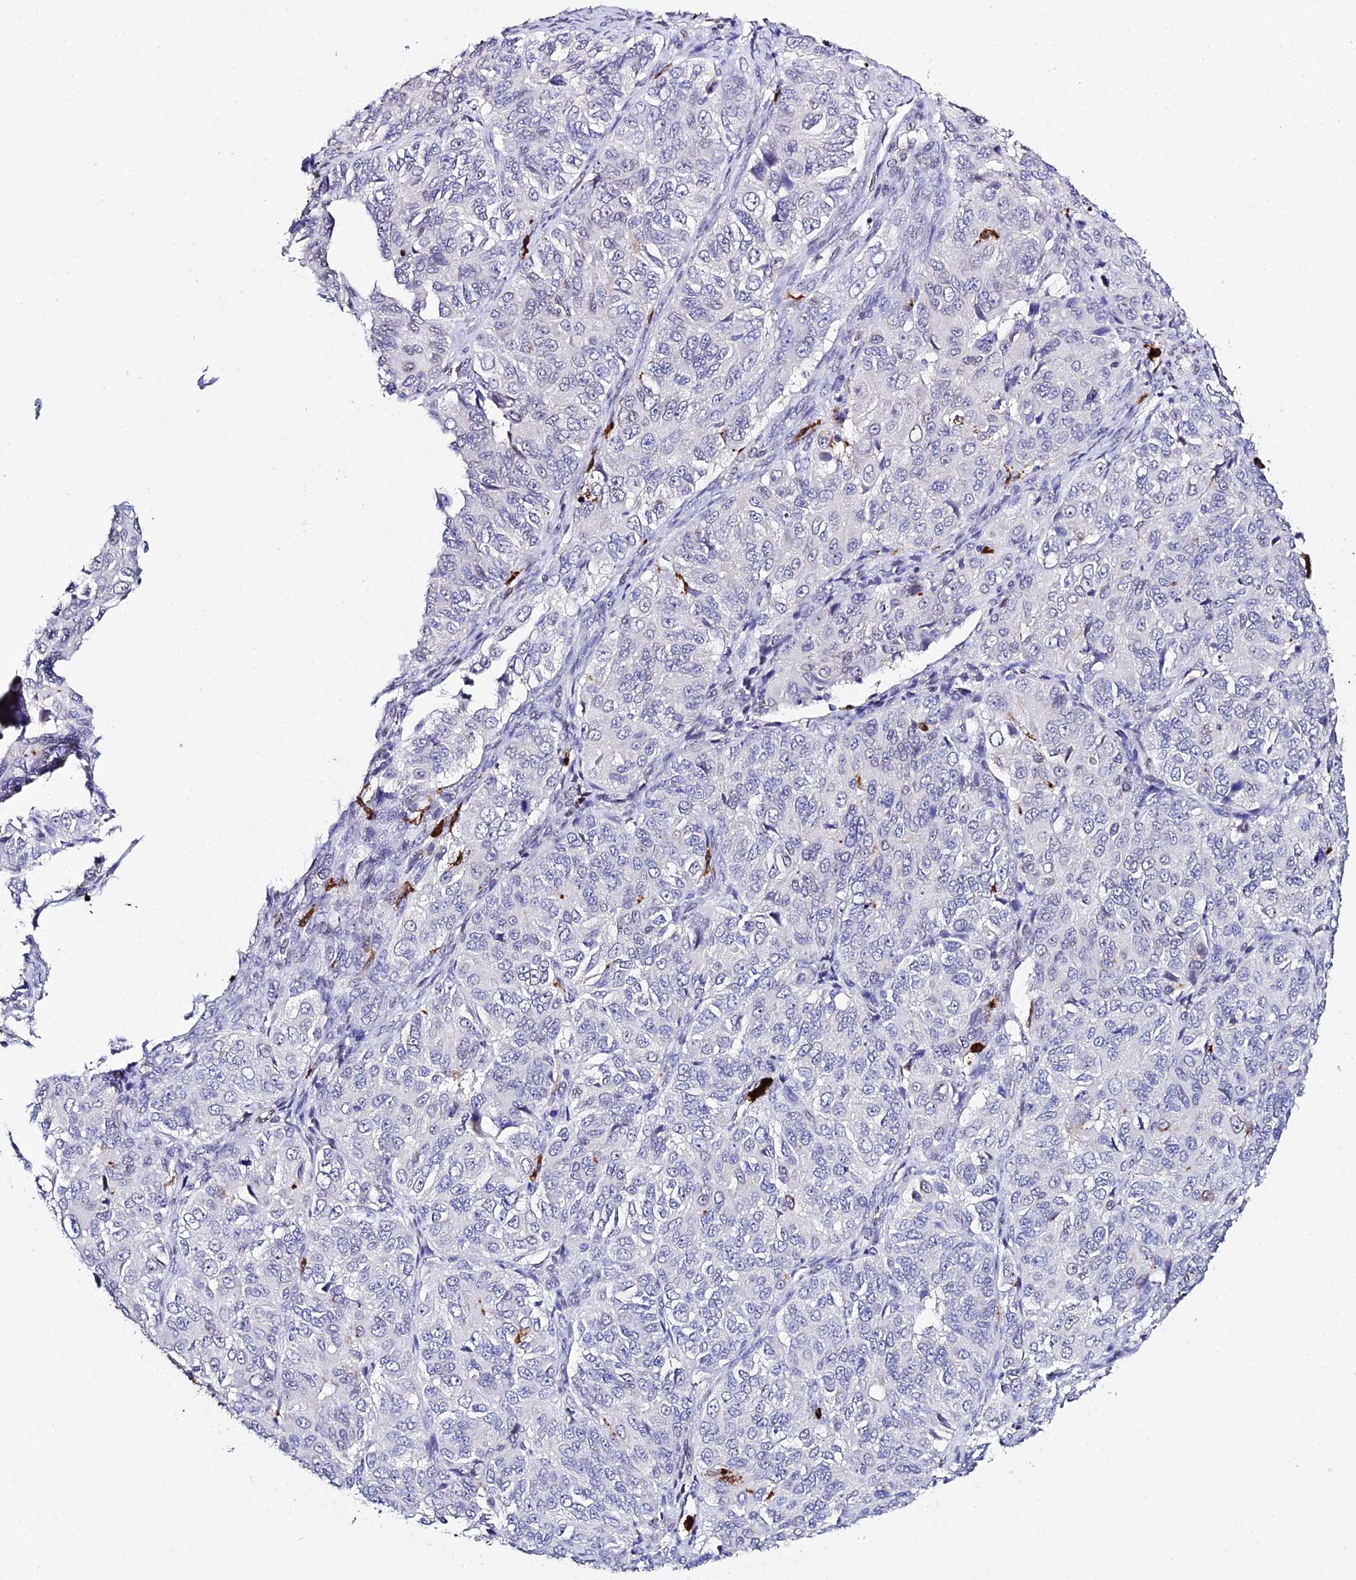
{"staining": {"intensity": "negative", "quantity": "none", "location": "none"}, "tissue": "ovarian cancer", "cell_type": "Tumor cells", "image_type": "cancer", "snomed": [{"axis": "morphology", "description": "Carcinoma, endometroid"}, {"axis": "topography", "description": "Ovary"}], "caption": "This is an immunohistochemistry histopathology image of human ovarian cancer (endometroid carcinoma). There is no positivity in tumor cells.", "gene": "MCM10", "patient": {"sex": "female", "age": 51}}